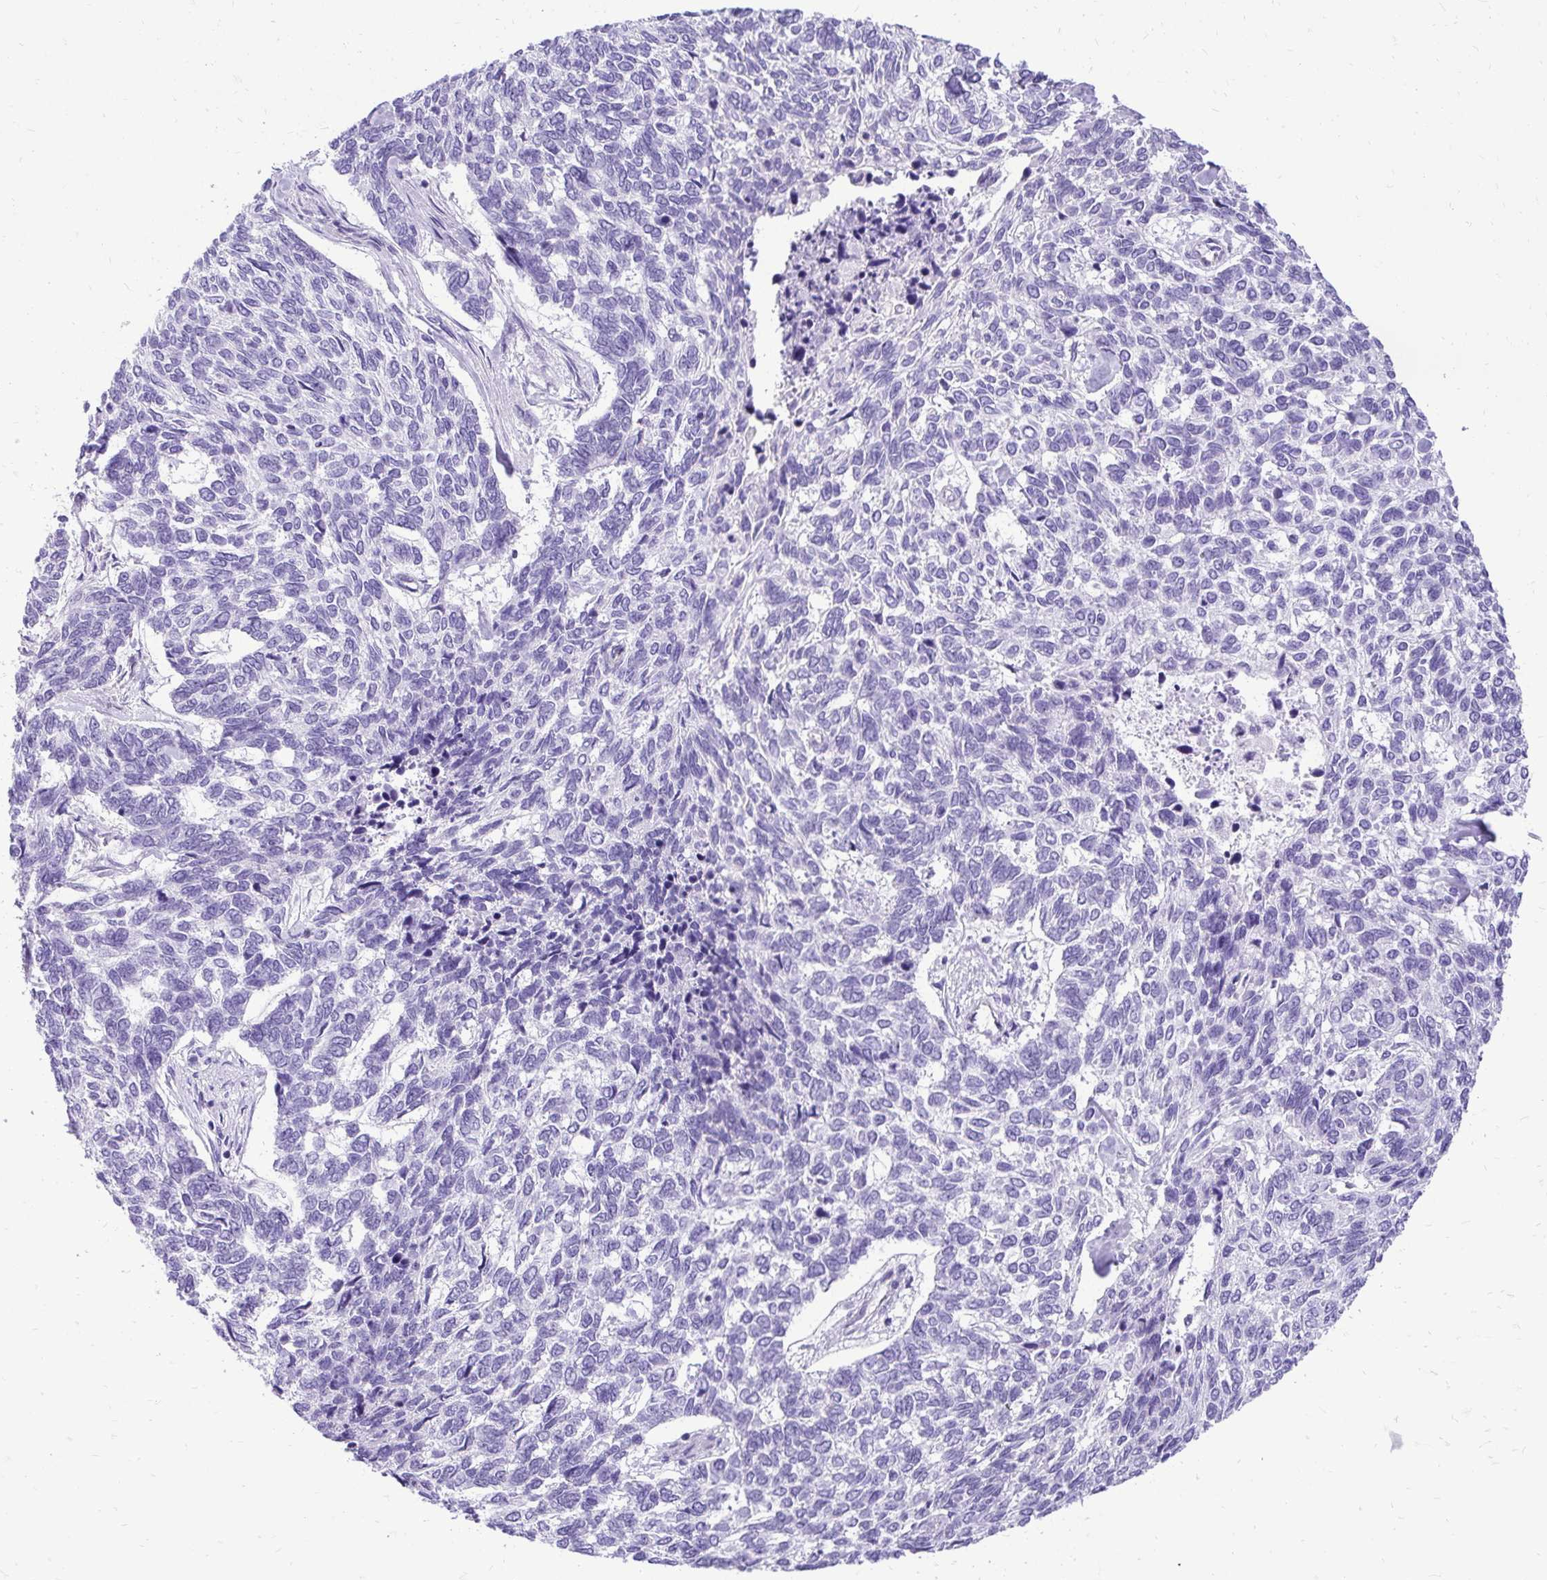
{"staining": {"intensity": "negative", "quantity": "none", "location": "none"}, "tissue": "skin cancer", "cell_type": "Tumor cells", "image_type": "cancer", "snomed": [{"axis": "morphology", "description": "Basal cell carcinoma"}, {"axis": "topography", "description": "Skin"}], "caption": "A high-resolution image shows immunohistochemistry staining of basal cell carcinoma (skin), which demonstrates no significant expression in tumor cells.", "gene": "PELI3", "patient": {"sex": "female", "age": 65}}